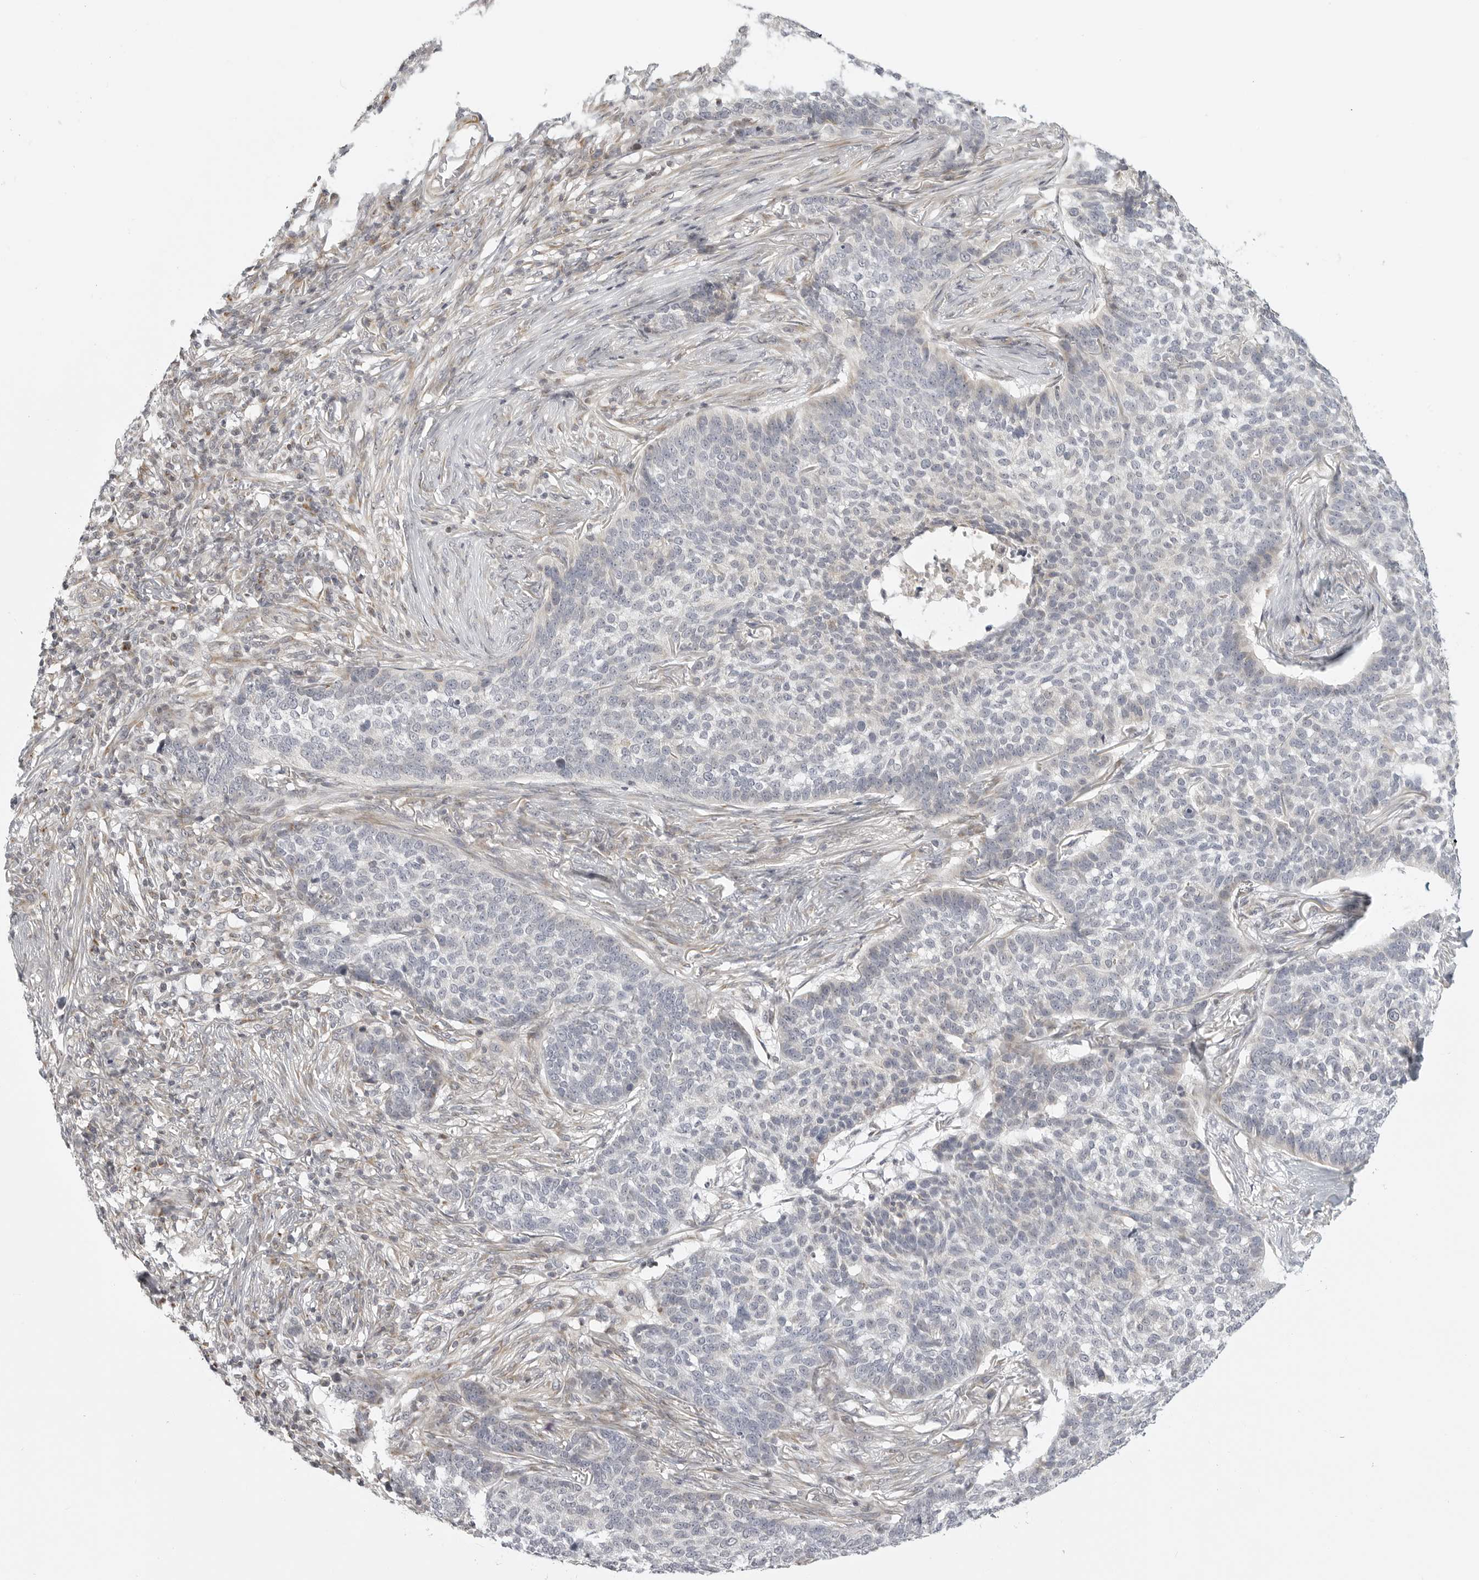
{"staining": {"intensity": "negative", "quantity": "none", "location": "none"}, "tissue": "skin cancer", "cell_type": "Tumor cells", "image_type": "cancer", "snomed": [{"axis": "morphology", "description": "Basal cell carcinoma"}, {"axis": "topography", "description": "Skin"}], "caption": "DAB immunohistochemical staining of basal cell carcinoma (skin) shows no significant expression in tumor cells.", "gene": "MAP7D1", "patient": {"sex": "male", "age": 85}}